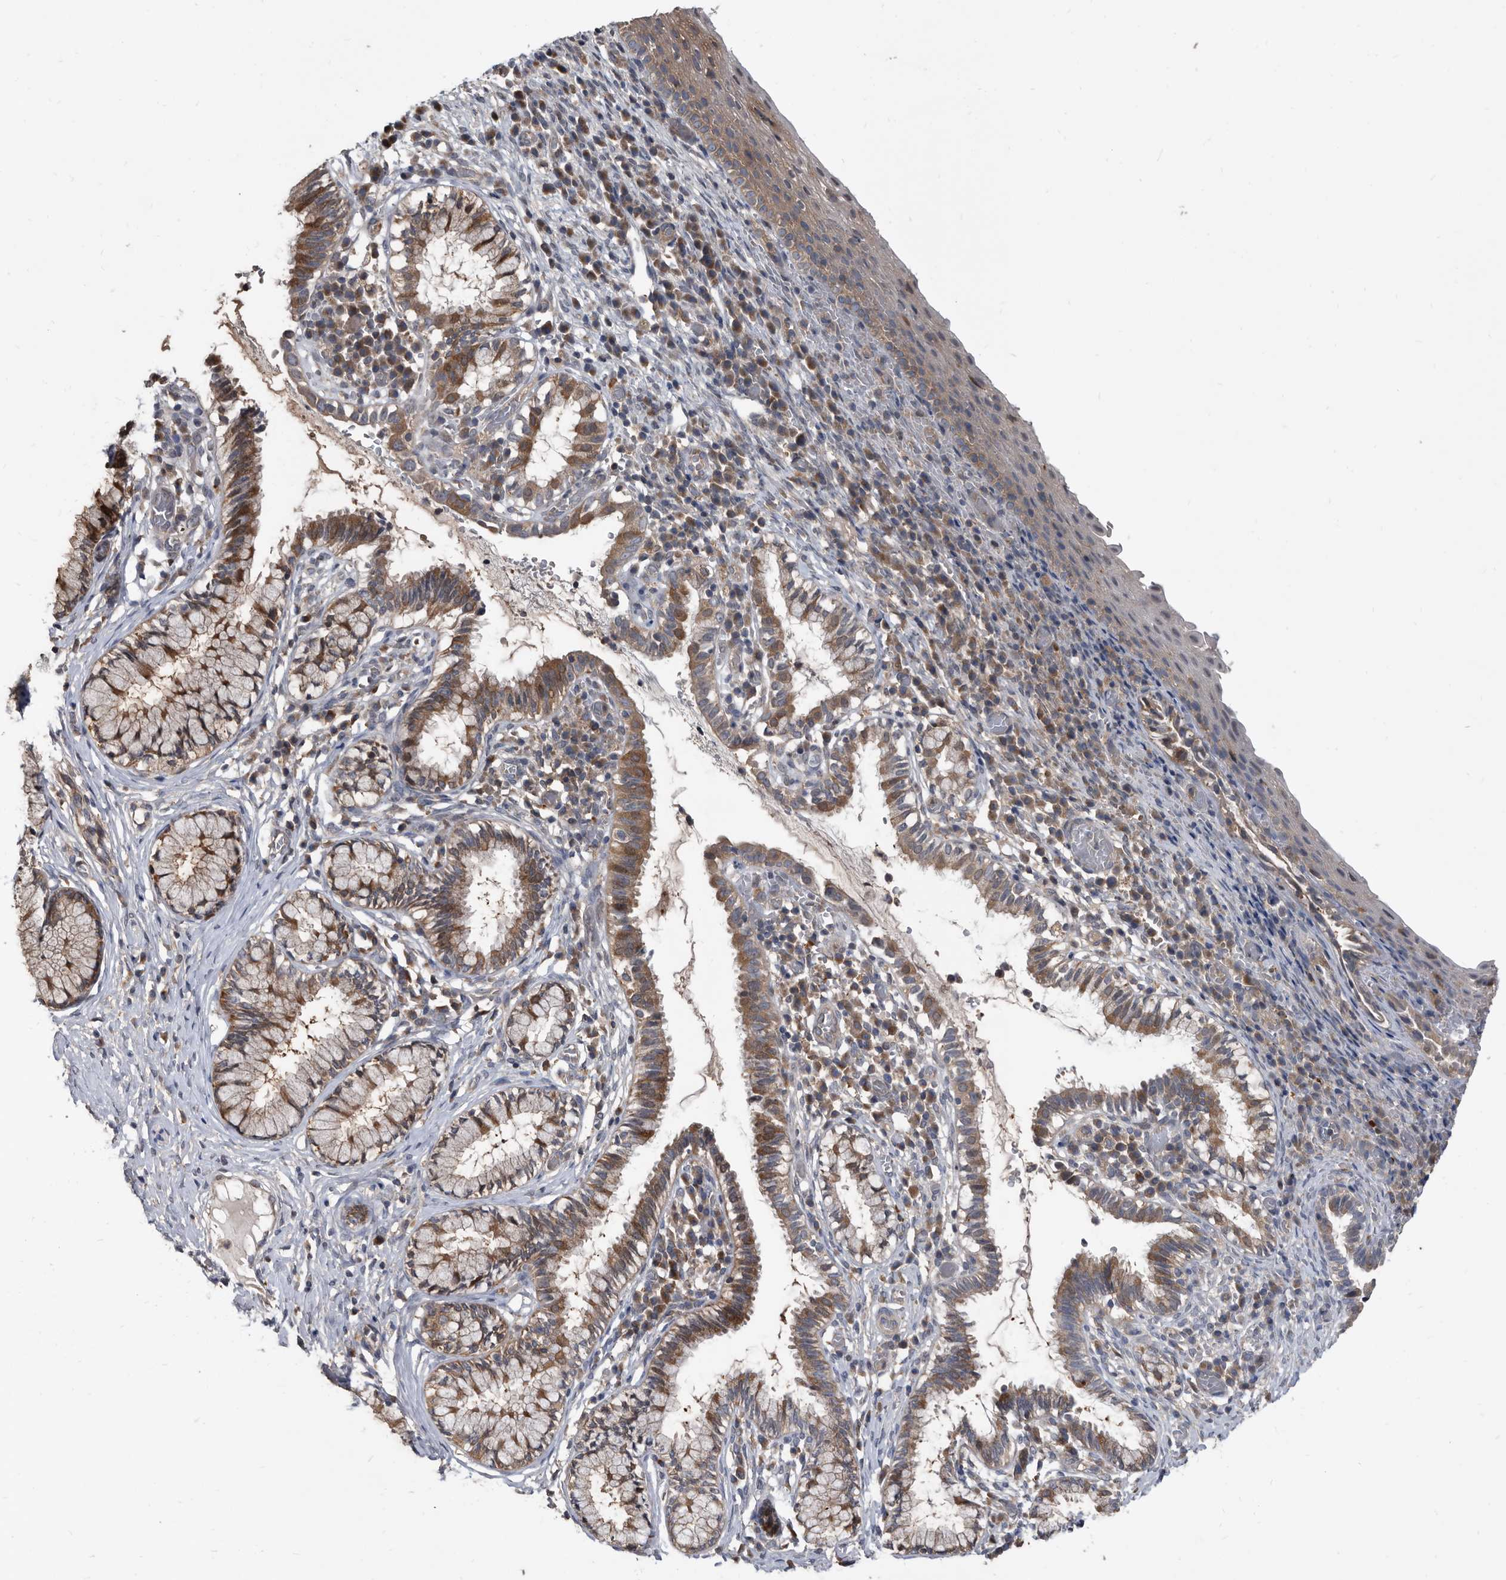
{"staining": {"intensity": "weak", "quantity": ">75%", "location": "cytoplasmic/membranous"}, "tissue": "cervix", "cell_type": "Glandular cells", "image_type": "normal", "snomed": [{"axis": "morphology", "description": "Normal tissue, NOS"}, {"axis": "topography", "description": "Cervix"}], "caption": "A high-resolution micrograph shows IHC staining of benign cervix, which exhibits weak cytoplasmic/membranous expression in approximately >75% of glandular cells.", "gene": "APEH", "patient": {"sex": "female", "age": 27}}